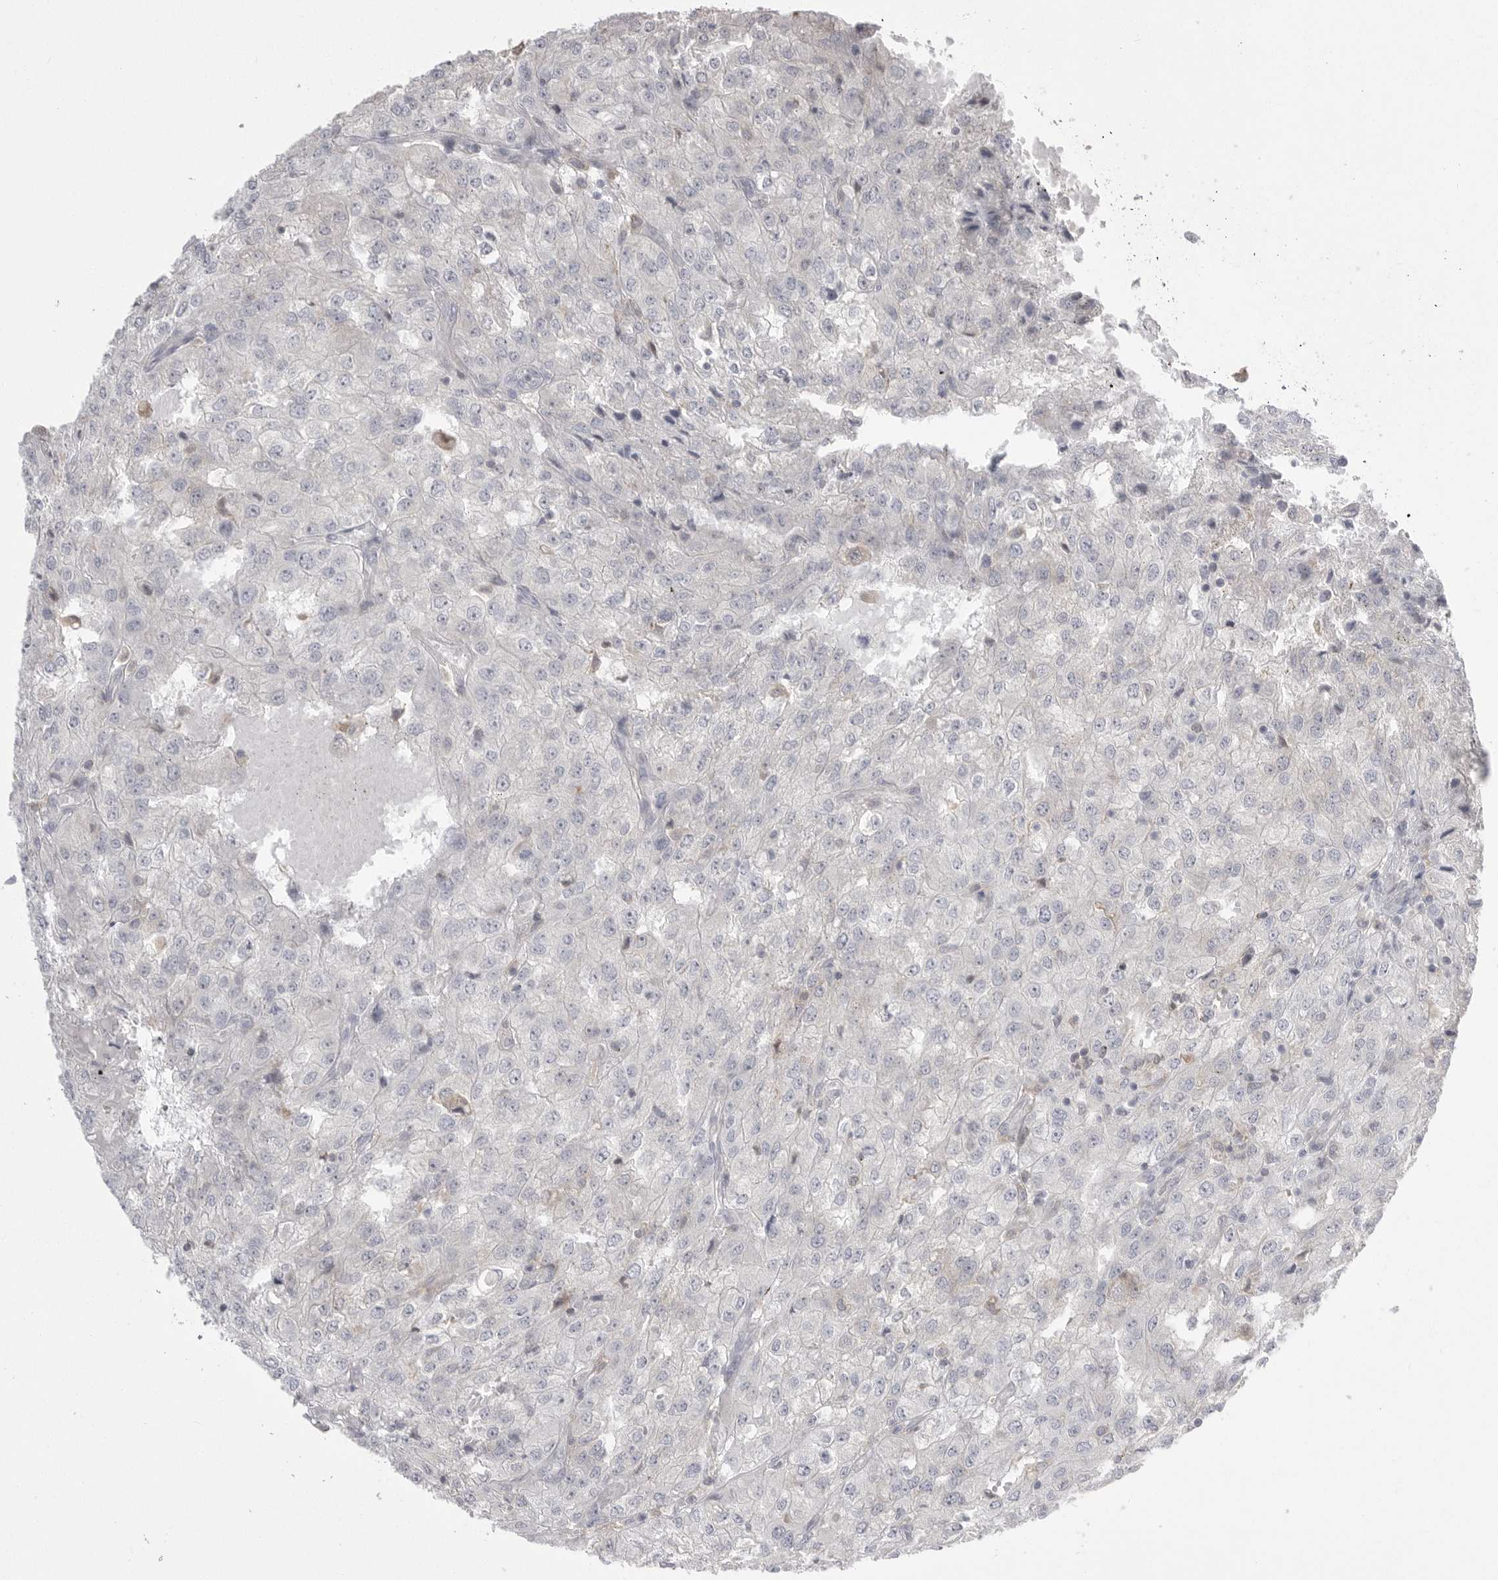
{"staining": {"intensity": "negative", "quantity": "none", "location": "none"}, "tissue": "renal cancer", "cell_type": "Tumor cells", "image_type": "cancer", "snomed": [{"axis": "morphology", "description": "Adenocarcinoma, NOS"}, {"axis": "topography", "description": "Kidney"}], "caption": "Immunohistochemistry (IHC) histopathology image of human renal adenocarcinoma stained for a protein (brown), which demonstrates no staining in tumor cells.", "gene": "KYAT3", "patient": {"sex": "female", "age": 54}}